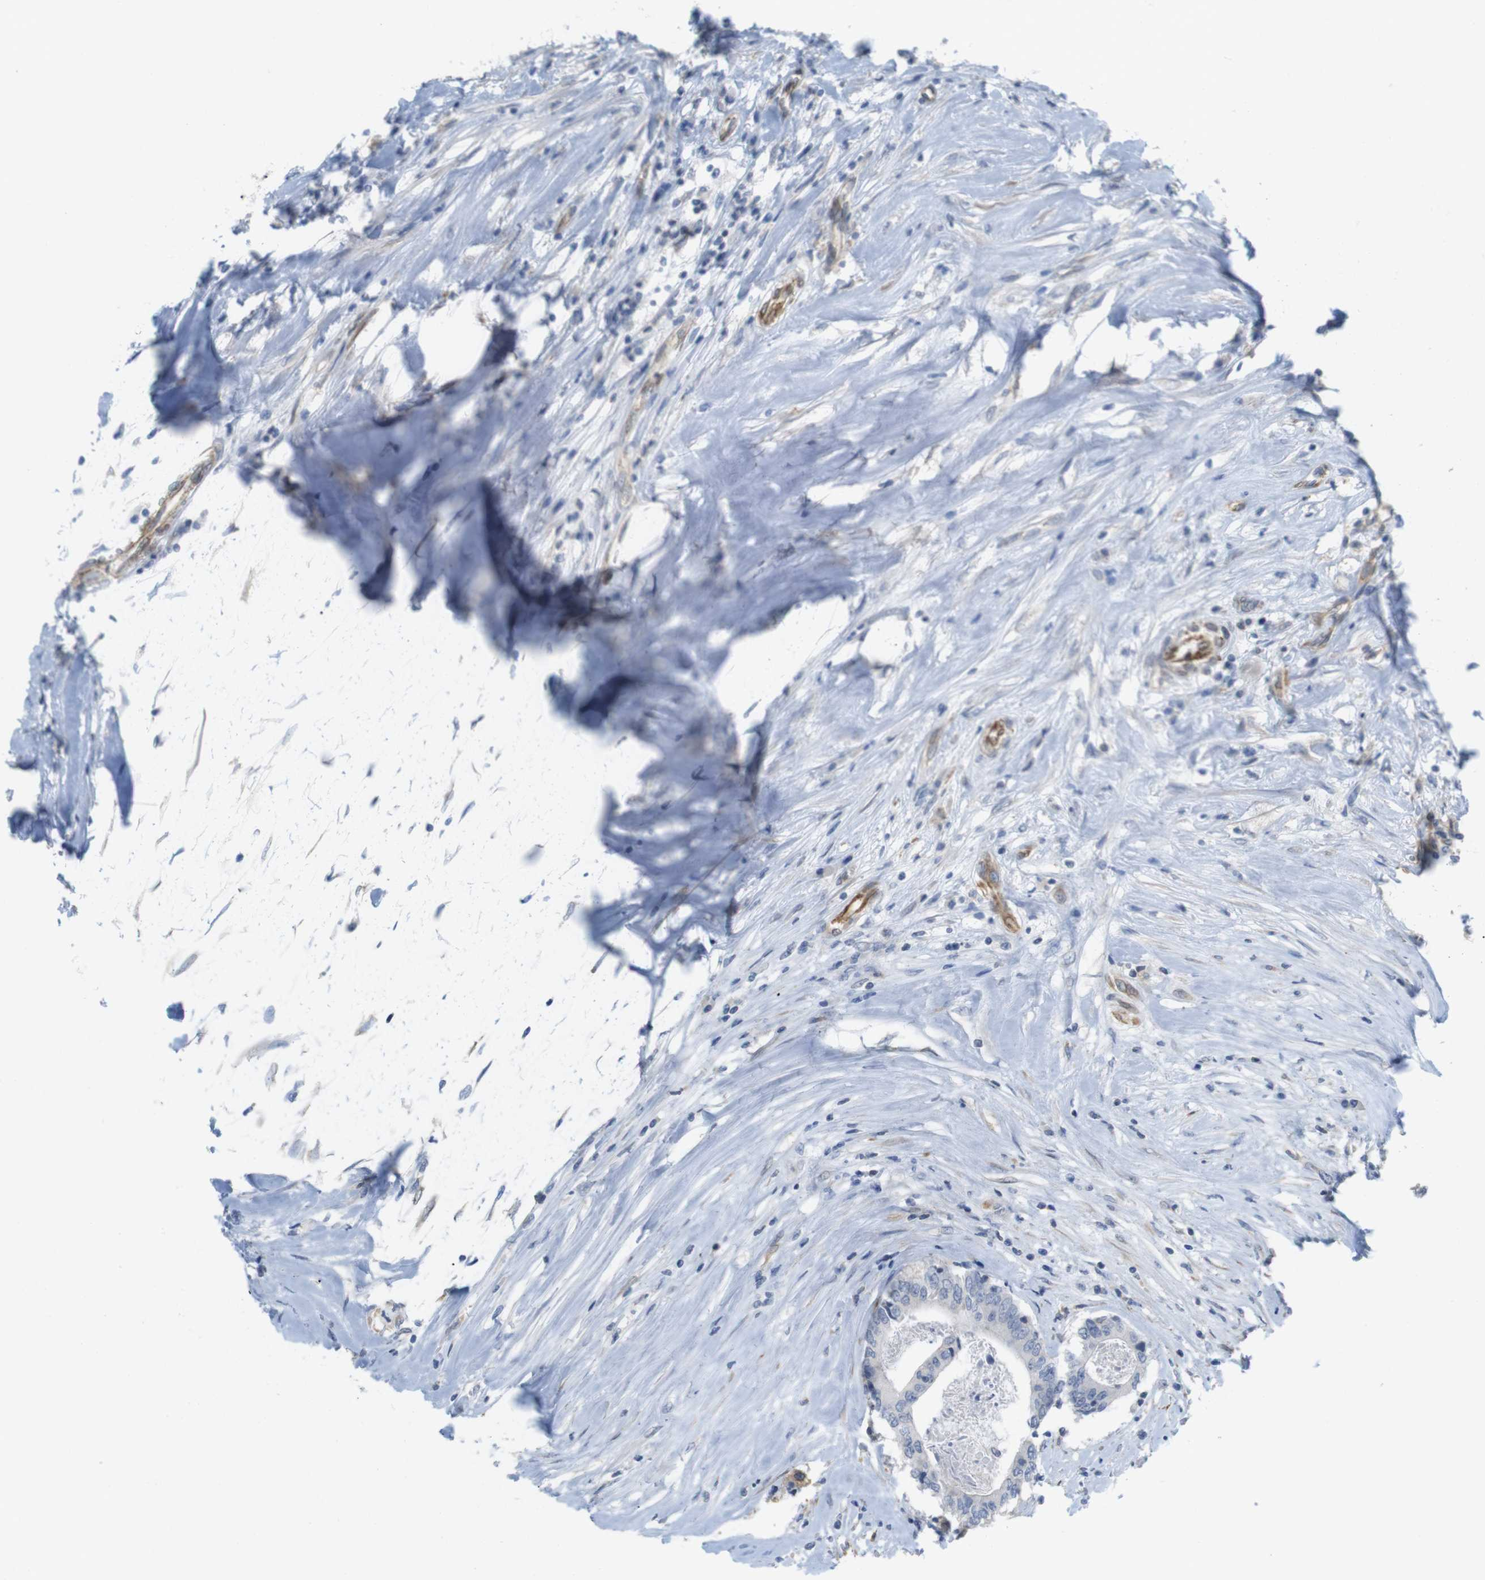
{"staining": {"intensity": "negative", "quantity": "none", "location": "none"}, "tissue": "colorectal cancer", "cell_type": "Tumor cells", "image_type": "cancer", "snomed": [{"axis": "morphology", "description": "Adenocarcinoma, NOS"}, {"axis": "topography", "description": "Rectum"}], "caption": "High power microscopy histopathology image of an immunohistochemistry histopathology image of colorectal cancer (adenocarcinoma), revealing no significant positivity in tumor cells. The staining was performed using DAB to visualize the protein expression in brown, while the nuclei were stained in blue with hematoxylin (Magnification: 20x).", "gene": "ITPR1", "patient": {"sex": "male", "age": 63}}